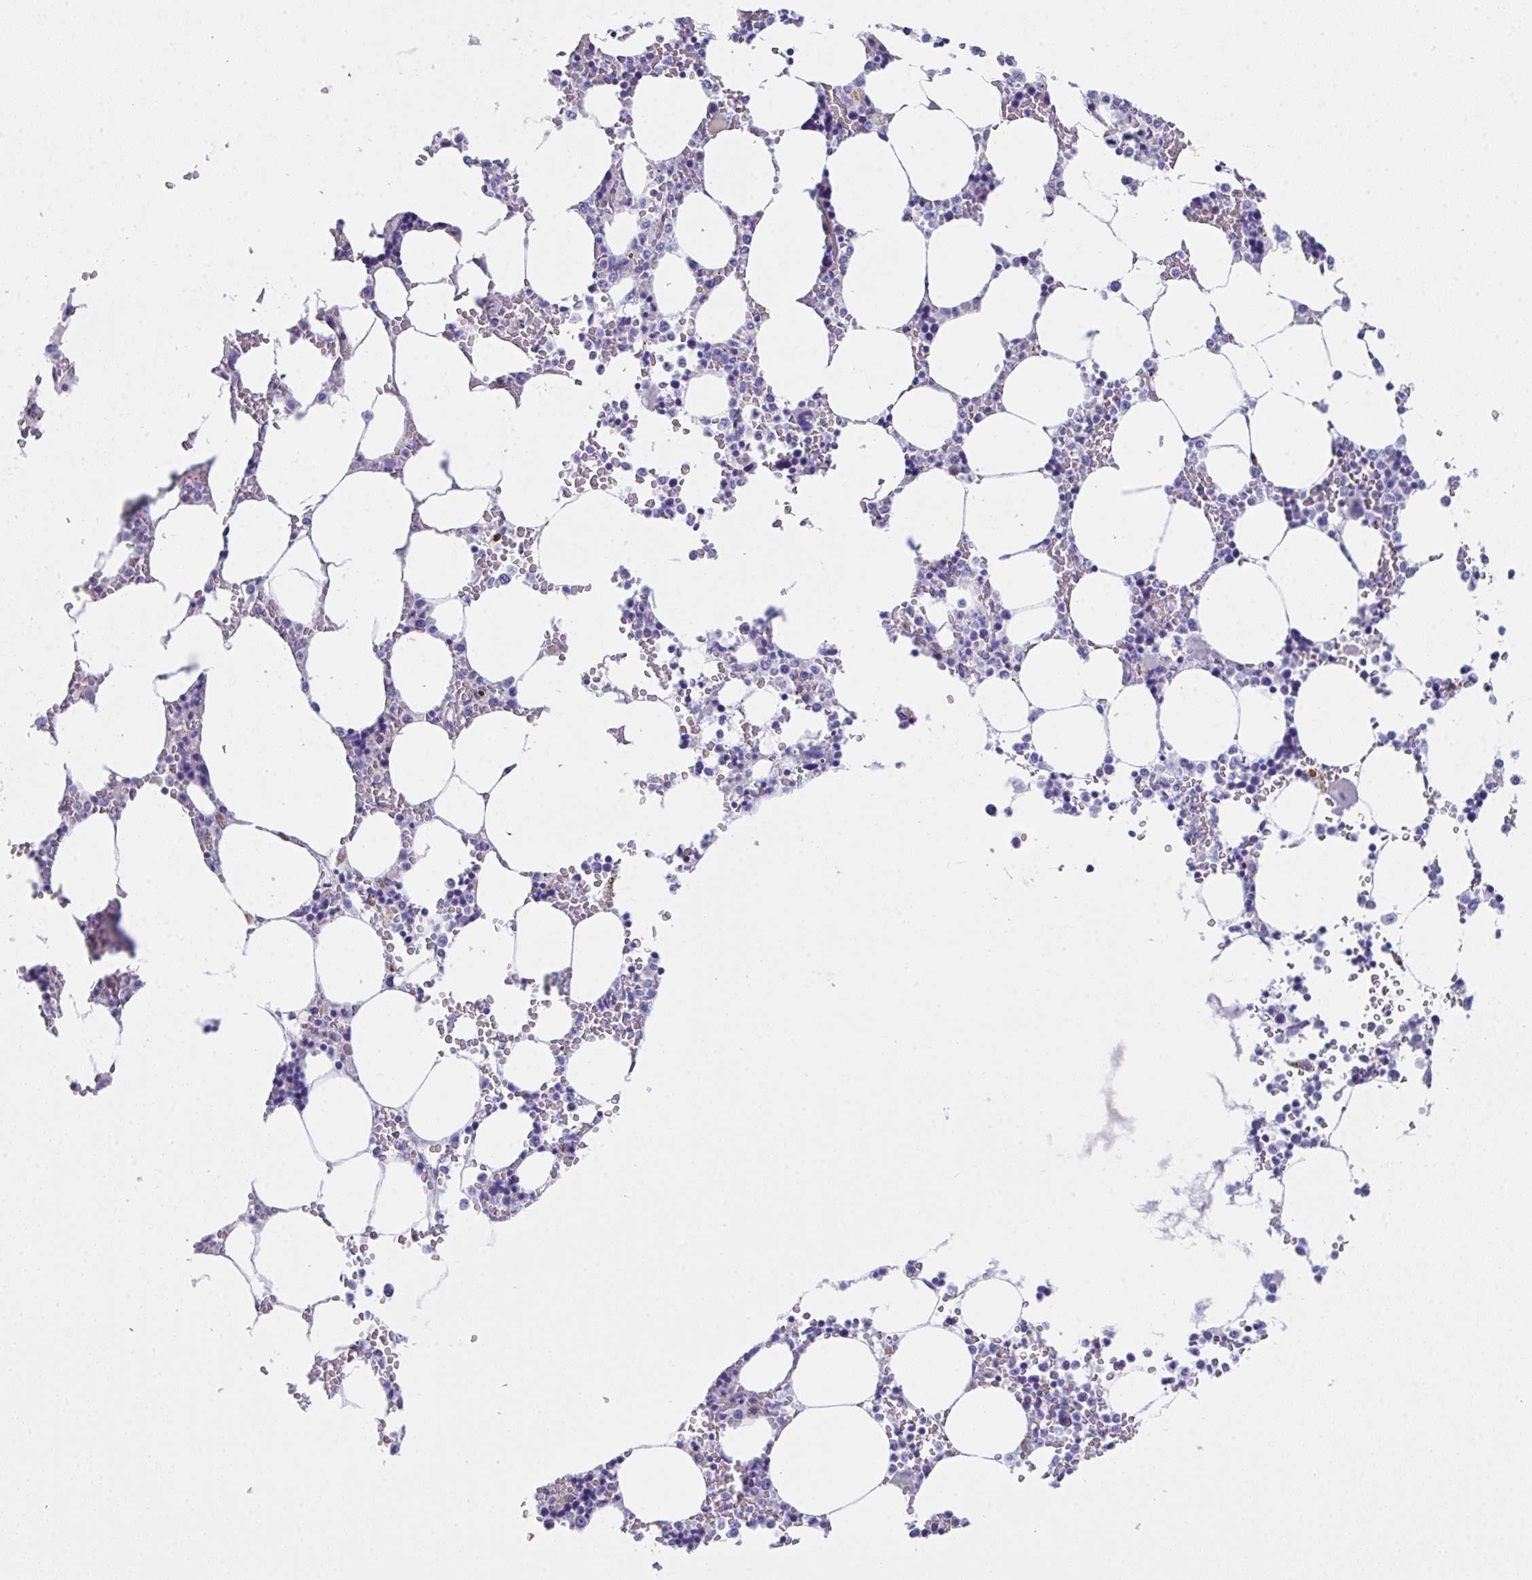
{"staining": {"intensity": "negative", "quantity": "none", "location": "none"}, "tissue": "bone marrow", "cell_type": "Hematopoietic cells", "image_type": "normal", "snomed": [{"axis": "morphology", "description": "Normal tissue, NOS"}, {"axis": "topography", "description": "Bone marrow"}], "caption": "Immunohistochemistry micrograph of unremarkable bone marrow: human bone marrow stained with DAB (3,3'-diaminobenzidine) exhibits no significant protein positivity in hematopoietic cells.", "gene": "FBXO47", "patient": {"sex": "male", "age": 64}}